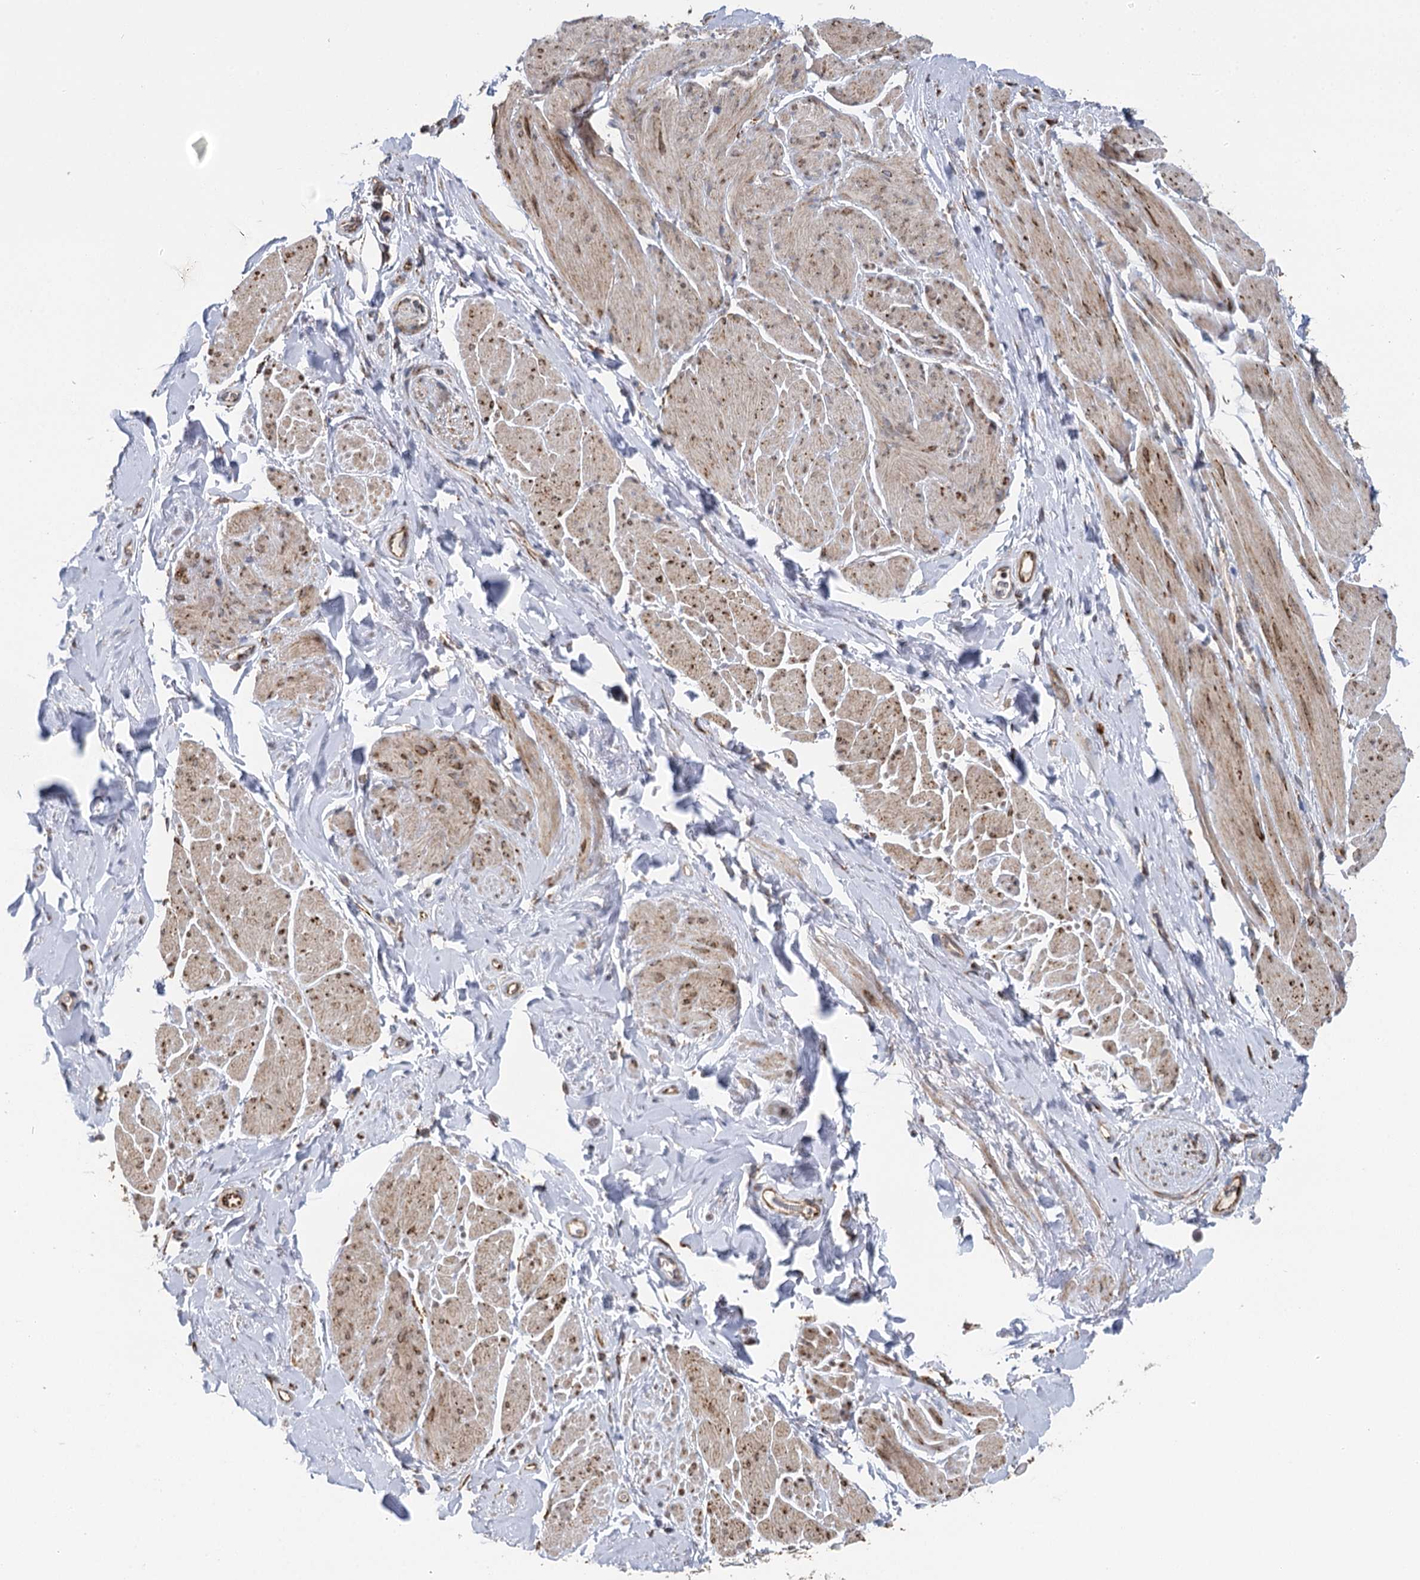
{"staining": {"intensity": "moderate", "quantity": ">75%", "location": "cytoplasmic/membranous"}, "tissue": "smooth muscle", "cell_type": "Smooth muscle cells", "image_type": "normal", "snomed": [{"axis": "morphology", "description": "Normal tissue, NOS"}, {"axis": "topography", "description": "Smooth muscle"}, {"axis": "topography", "description": "Peripheral nerve tissue"}], "caption": "Protein analysis of normal smooth muscle exhibits moderate cytoplasmic/membranous expression in approximately >75% of smooth muscle cells.", "gene": "IL11RA", "patient": {"sex": "male", "age": 69}}